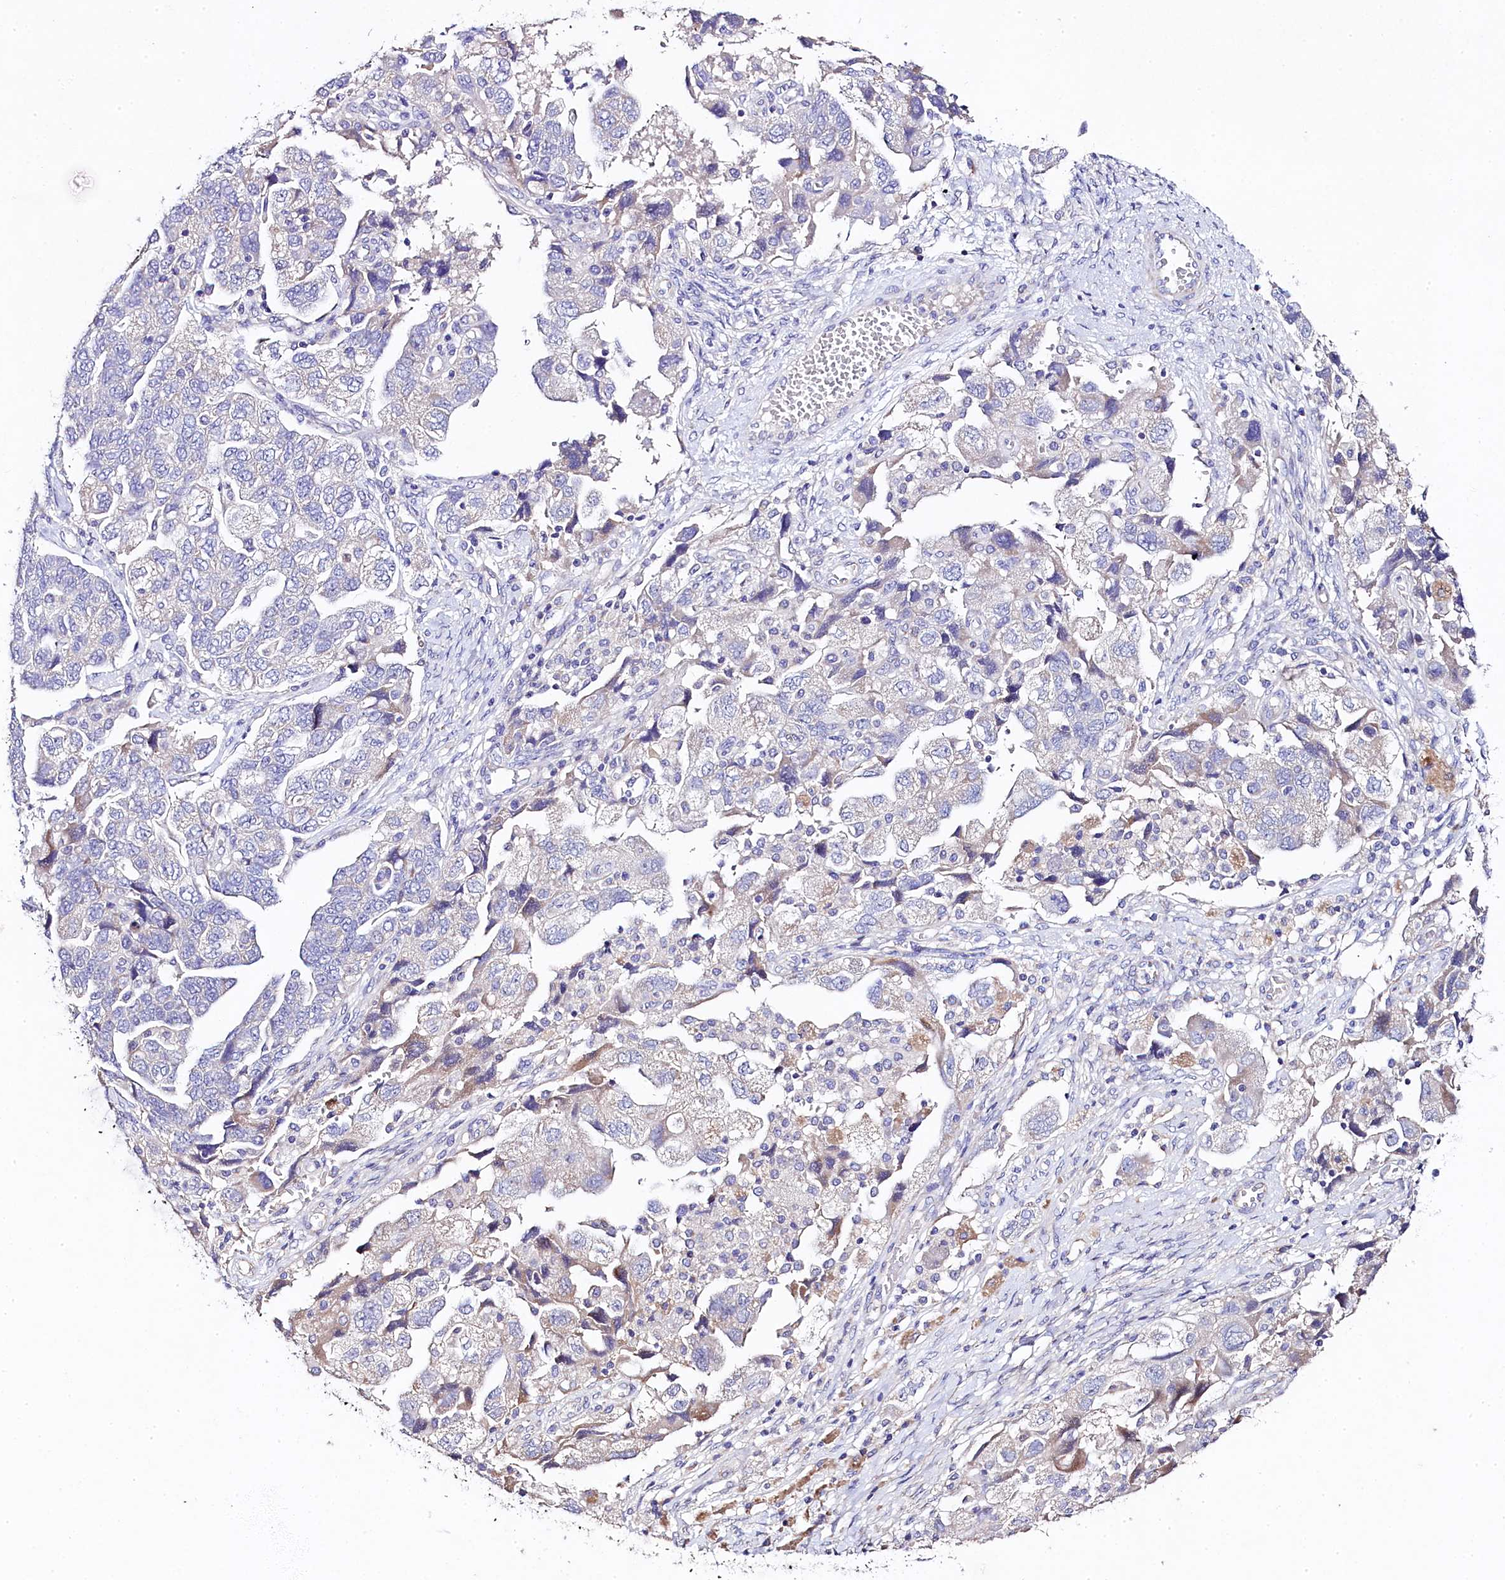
{"staining": {"intensity": "negative", "quantity": "none", "location": "none"}, "tissue": "ovarian cancer", "cell_type": "Tumor cells", "image_type": "cancer", "snomed": [{"axis": "morphology", "description": "Carcinoma, NOS"}, {"axis": "morphology", "description": "Cystadenocarcinoma, serous, NOS"}, {"axis": "topography", "description": "Ovary"}], "caption": "An image of ovarian cancer stained for a protein exhibits no brown staining in tumor cells.", "gene": "FXYD6", "patient": {"sex": "female", "age": 69}}